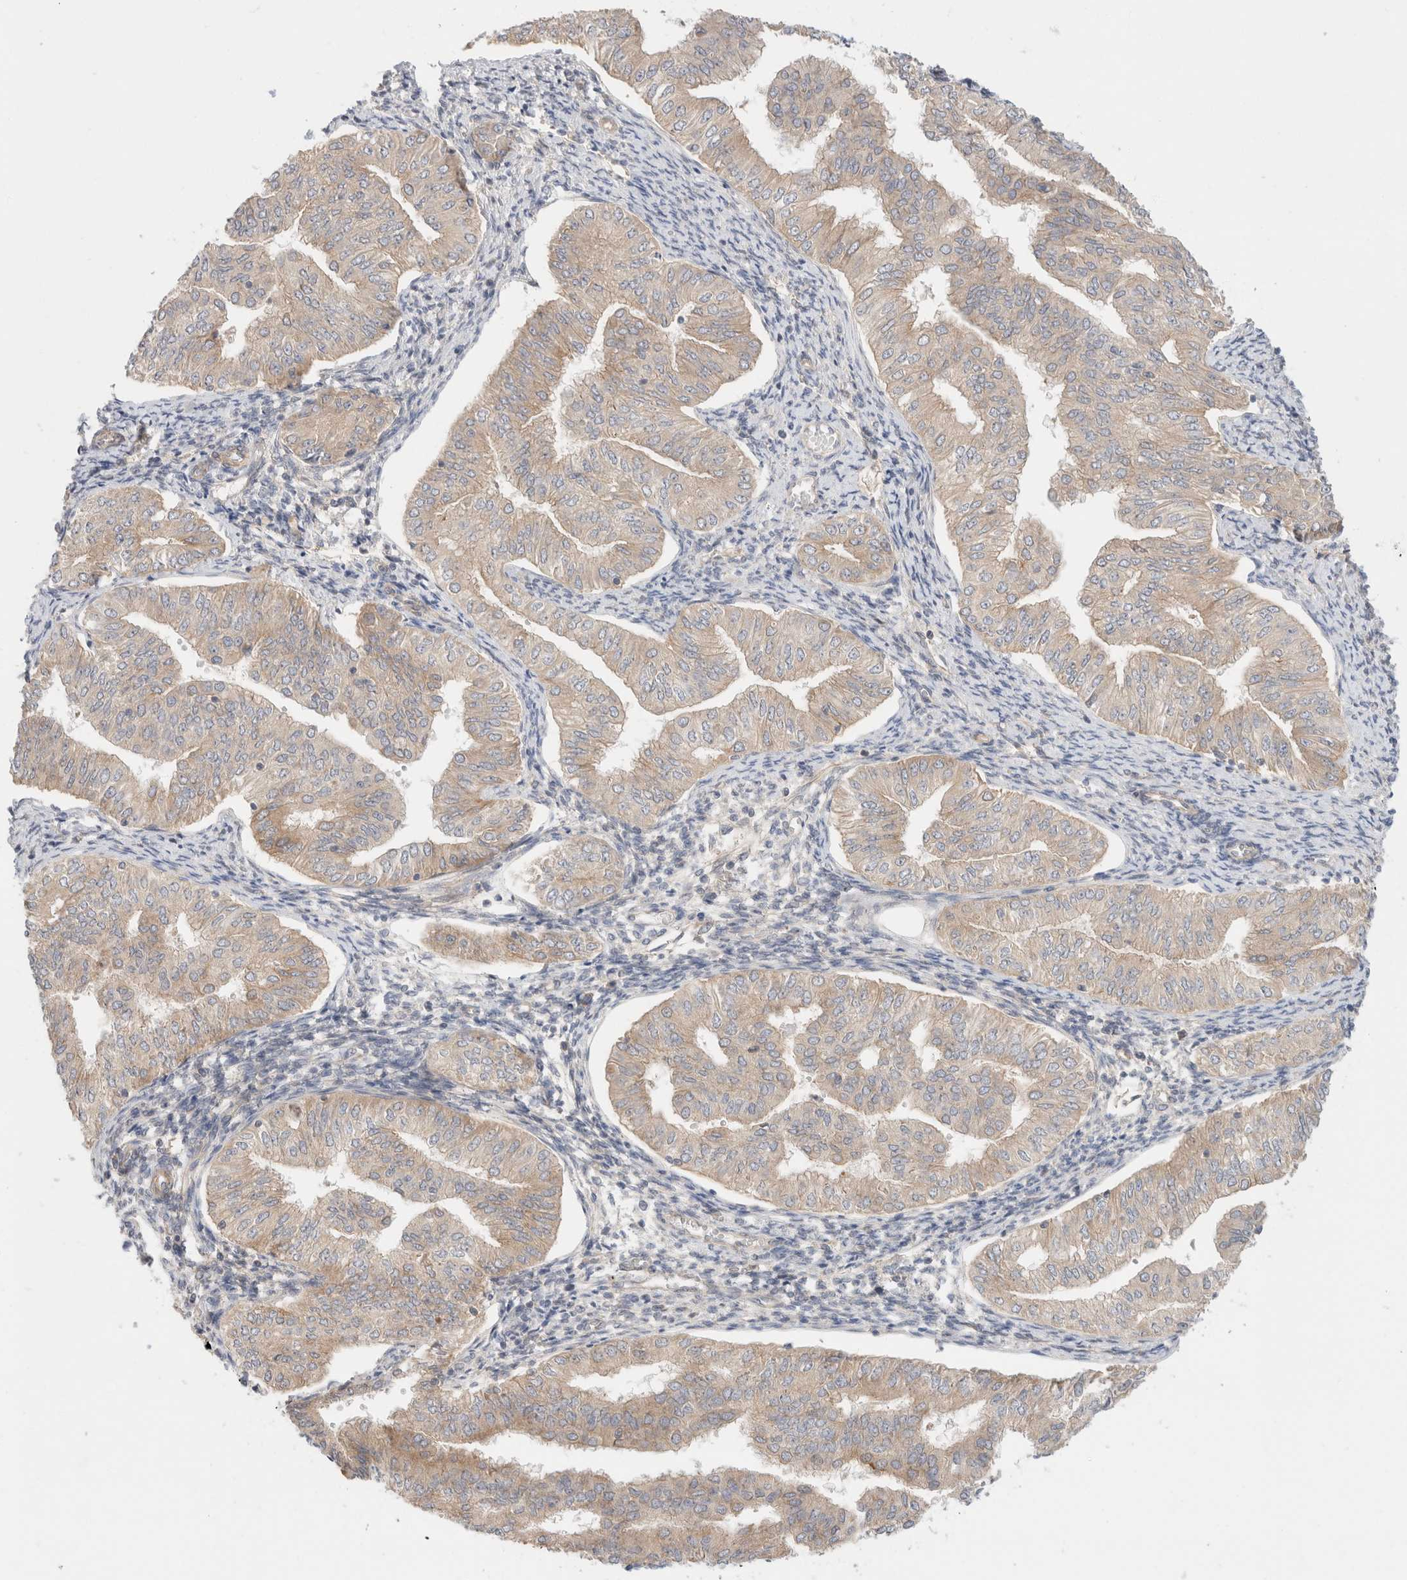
{"staining": {"intensity": "weak", "quantity": "25%-75%", "location": "cytoplasmic/membranous"}, "tissue": "endometrial cancer", "cell_type": "Tumor cells", "image_type": "cancer", "snomed": [{"axis": "morphology", "description": "Normal tissue, NOS"}, {"axis": "morphology", "description": "Adenocarcinoma, NOS"}, {"axis": "topography", "description": "Endometrium"}], "caption": "This is an image of immunohistochemistry staining of adenocarcinoma (endometrial), which shows weak staining in the cytoplasmic/membranous of tumor cells.", "gene": "MARK3", "patient": {"sex": "female", "age": 53}}